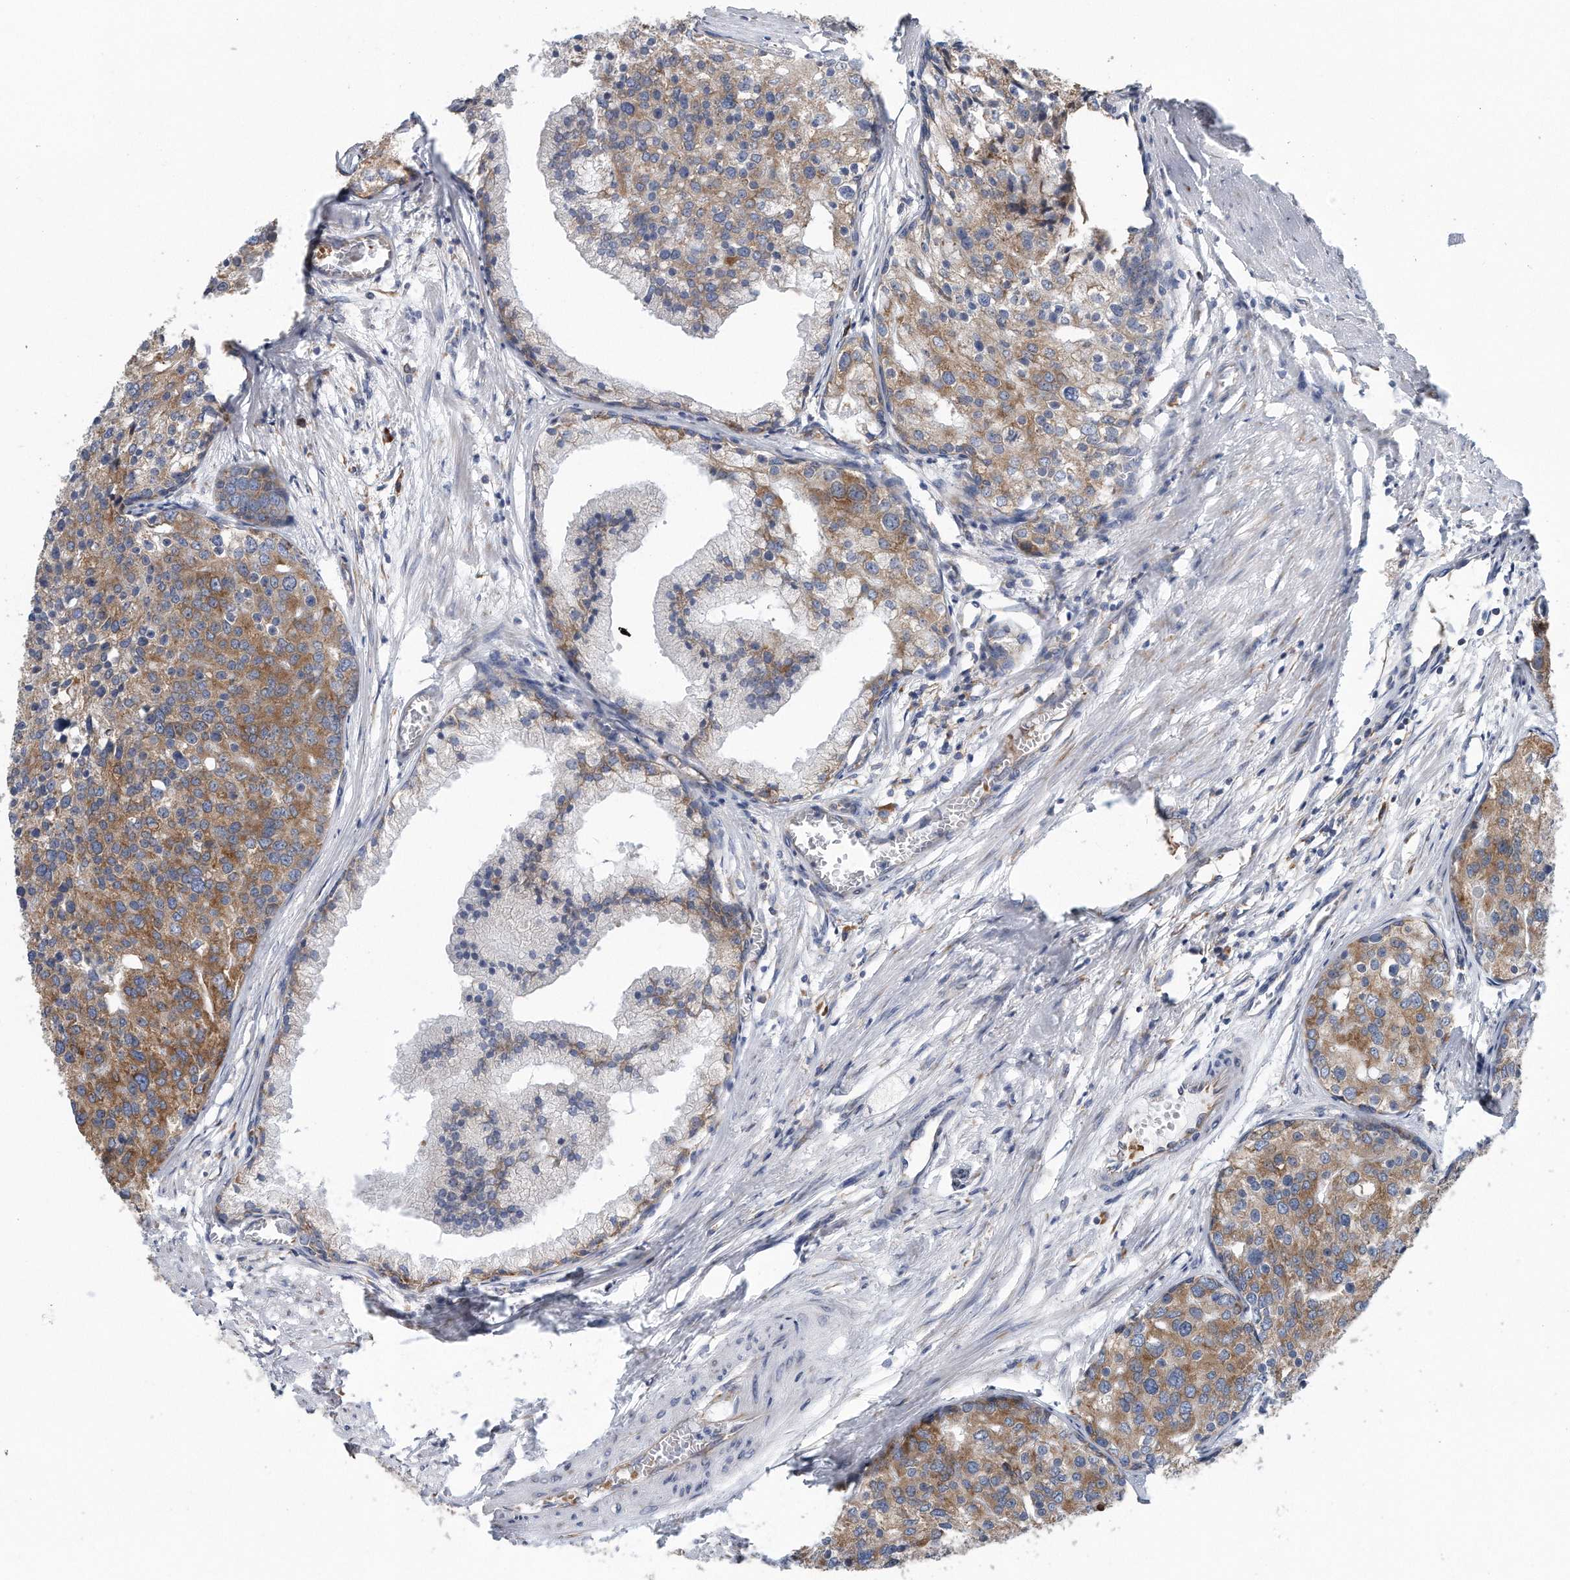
{"staining": {"intensity": "moderate", "quantity": ">75%", "location": "cytoplasmic/membranous"}, "tissue": "prostate cancer", "cell_type": "Tumor cells", "image_type": "cancer", "snomed": [{"axis": "morphology", "description": "Adenocarcinoma, High grade"}, {"axis": "topography", "description": "Prostate"}], "caption": "Prostate cancer (adenocarcinoma (high-grade)) stained with a protein marker exhibits moderate staining in tumor cells.", "gene": "RPL26L1", "patient": {"sex": "male", "age": 50}}